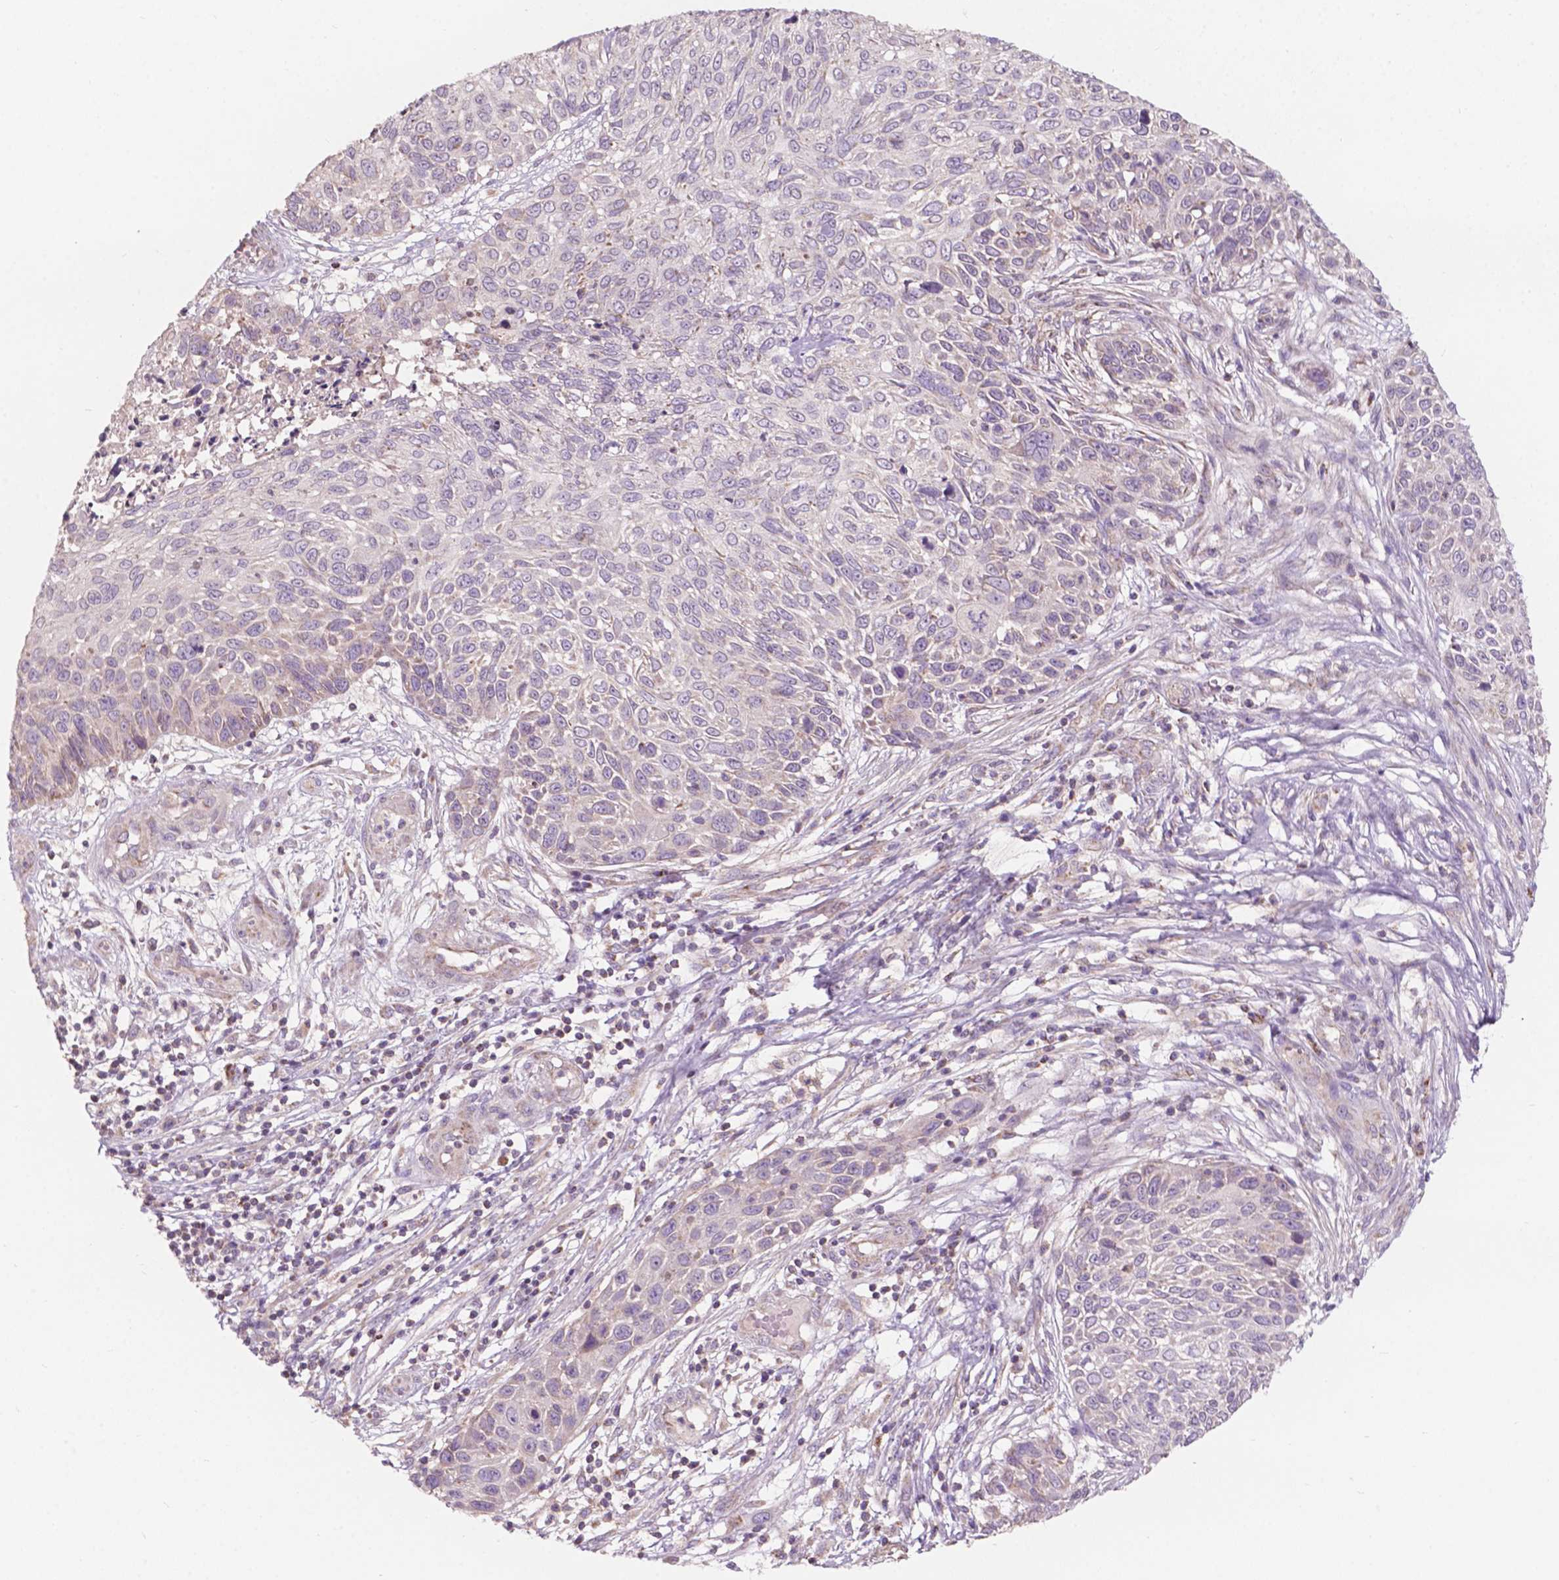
{"staining": {"intensity": "negative", "quantity": "none", "location": "none"}, "tissue": "skin cancer", "cell_type": "Tumor cells", "image_type": "cancer", "snomed": [{"axis": "morphology", "description": "Squamous cell carcinoma, NOS"}, {"axis": "topography", "description": "Skin"}], "caption": "Immunohistochemistry of human squamous cell carcinoma (skin) displays no staining in tumor cells.", "gene": "NDUFA10", "patient": {"sex": "male", "age": 92}}